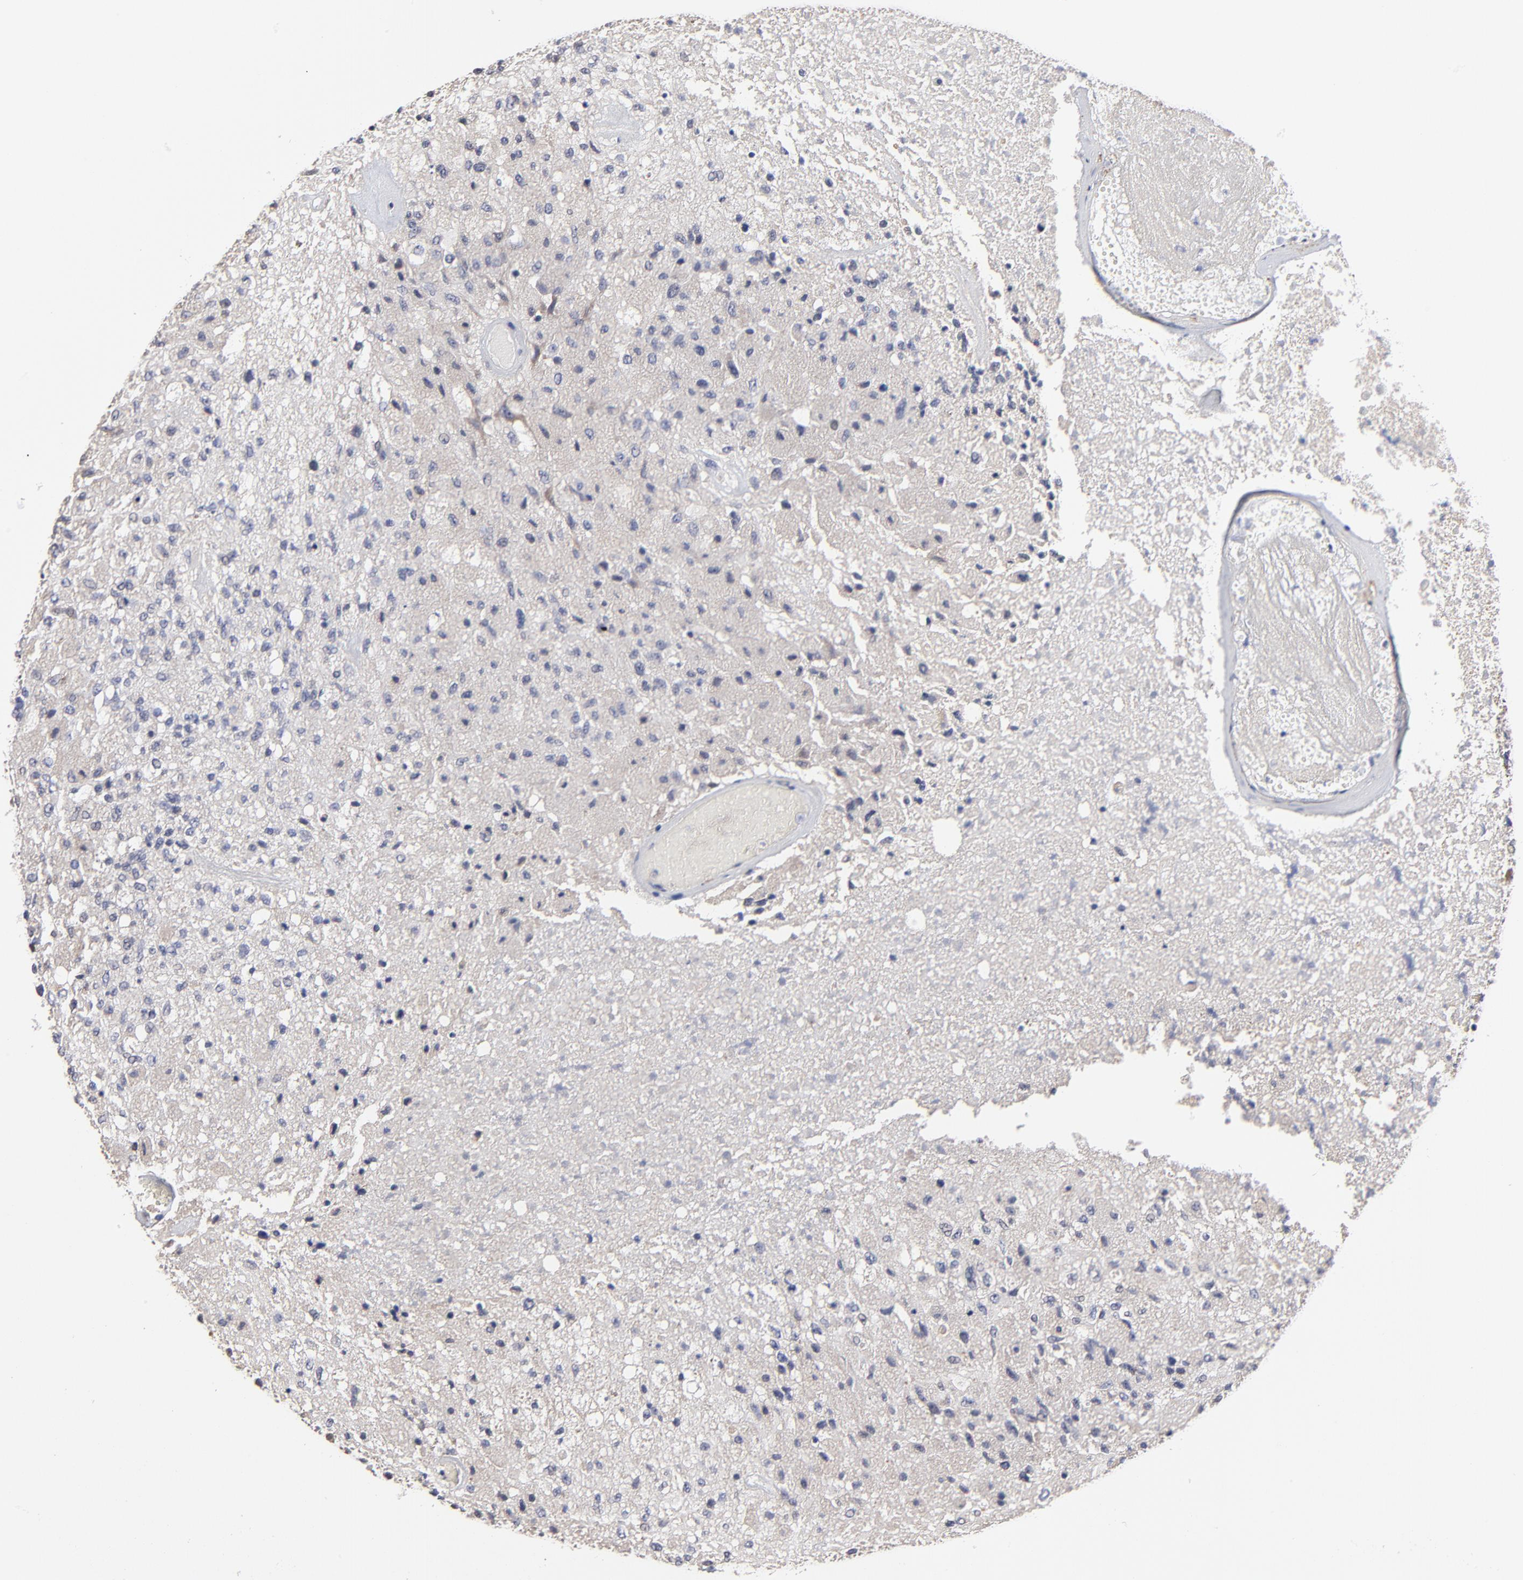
{"staining": {"intensity": "moderate", "quantity": "<25%", "location": "cytoplasmic/membranous"}, "tissue": "glioma", "cell_type": "Tumor cells", "image_type": "cancer", "snomed": [{"axis": "morphology", "description": "Normal tissue, NOS"}, {"axis": "morphology", "description": "Glioma, malignant, High grade"}, {"axis": "topography", "description": "Cerebral cortex"}], "caption": "Immunohistochemical staining of glioma reveals moderate cytoplasmic/membranous protein staining in about <25% of tumor cells. (DAB = brown stain, brightfield microscopy at high magnification).", "gene": "ZNF157", "patient": {"sex": "male", "age": 77}}